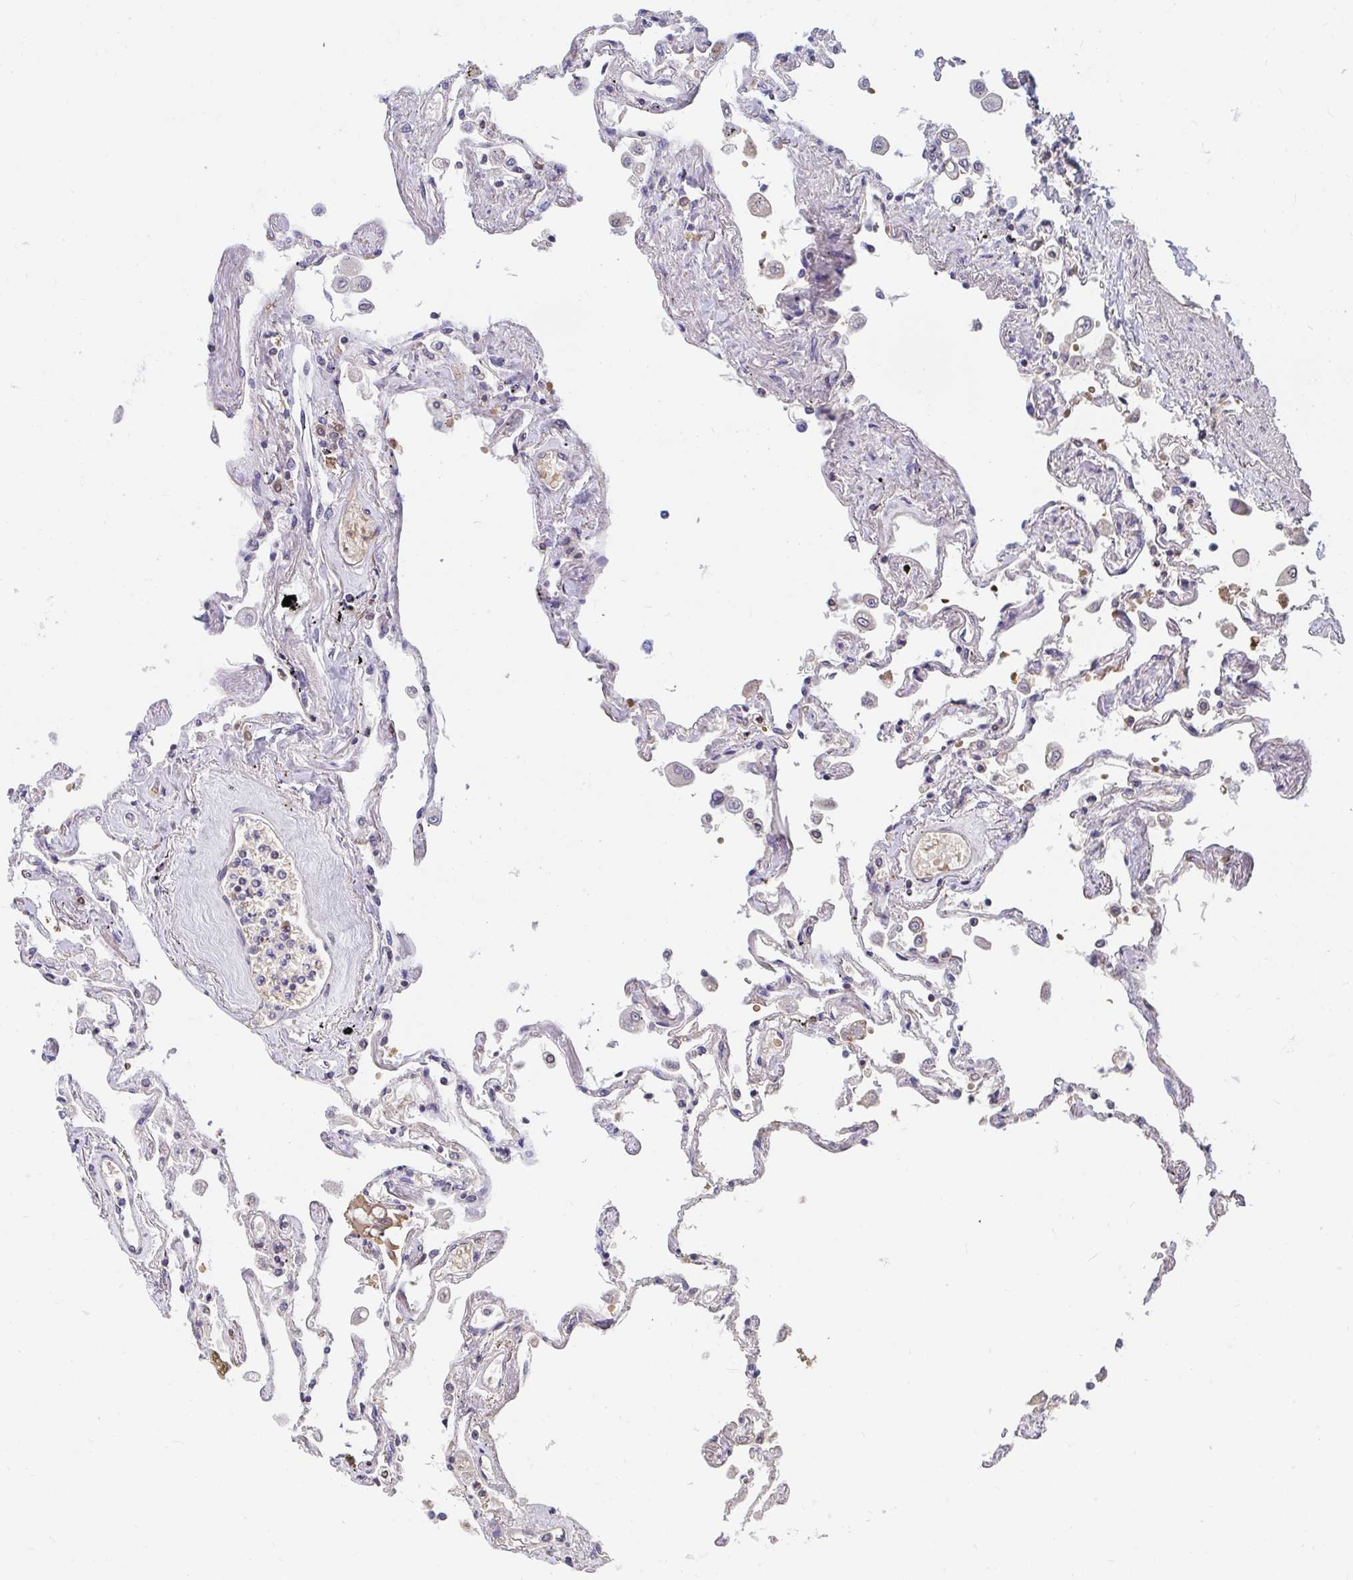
{"staining": {"intensity": "moderate", "quantity": "<25%", "location": "cytoplasmic/membranous"}, "tissue": "lung", "cell_type": "Alveolar cells", "image_type": "normal", "snomed": [{"axis": "morphology", "description": "Normal tissue, NOS"}, {"axis": "morphology", "description": "Adenocarcinoma, NOS"}, {"axis": "topography", "description": "Cartilage tissue"}, {"axis": "topography", "description": "Lung"}], "caption": "Immunohistochemistry (IHC) of unremarkable lung reveals low levels of moderate cytoplasmic/membranous positivity in about <25% of alveolar cells.", "gene": "MROH2B", "patient": {"sex": "female", "age": 67}}